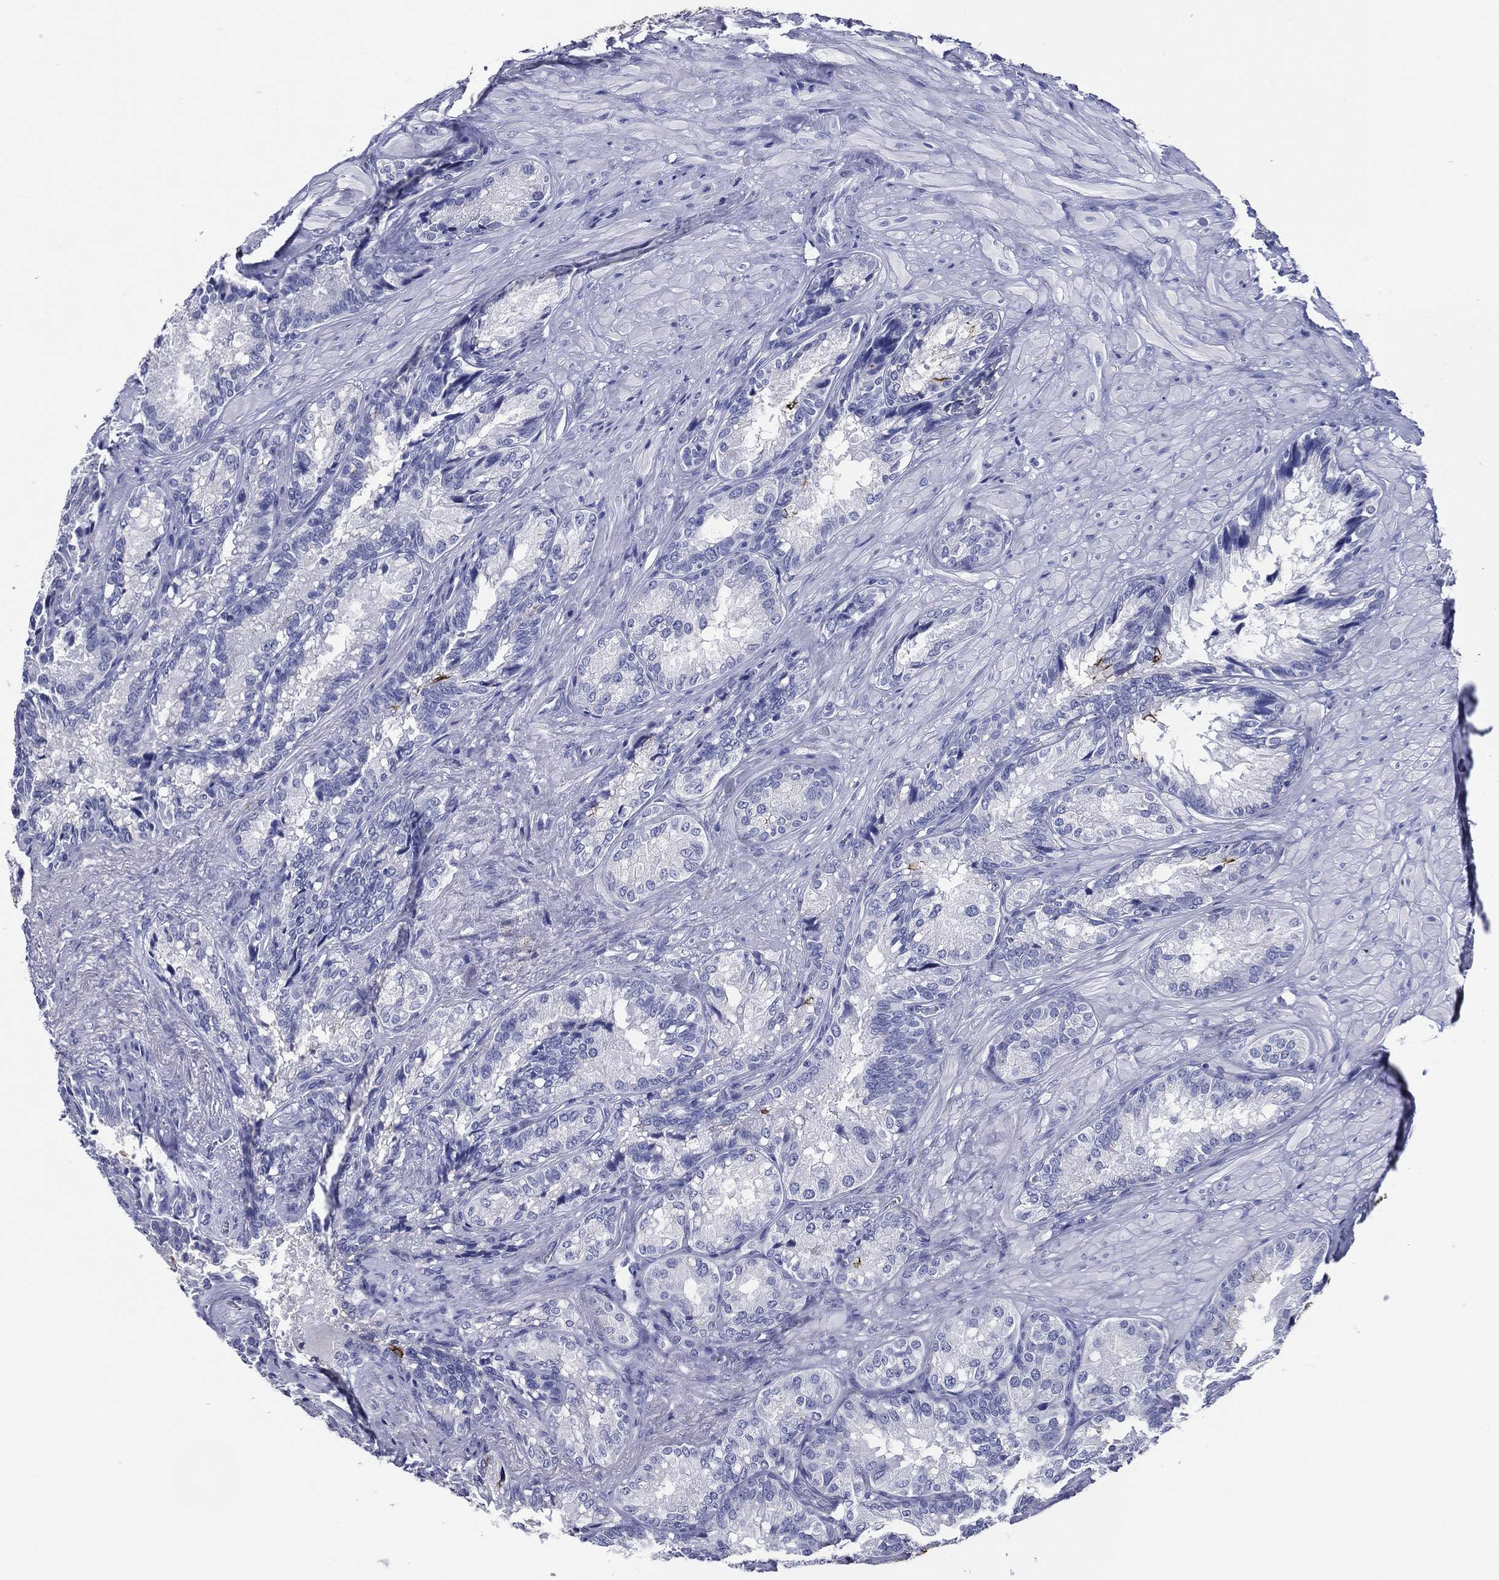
{"staining": {"intensity": "strong", "quantity": "<25%", "location": "cytoplasmic/membranous"}, "tissue": "seminal vesicle", "cell_type": "Glandular cells", "image_type": "normal", "snomed": [{"axis": "morphology", "description": "Normal tissue, NOS"}, {"axis": "topography", "description": "Seminal veicle"}], "caption": "This histopathology image shows immunohistochemistry staining of normal seminal vesicle, with medium strong cytoplasmic/membranous expression in approximately <25% of glandular cells.", "gene": "ACE2", "patient": {"sex": "male", "age": 68}}